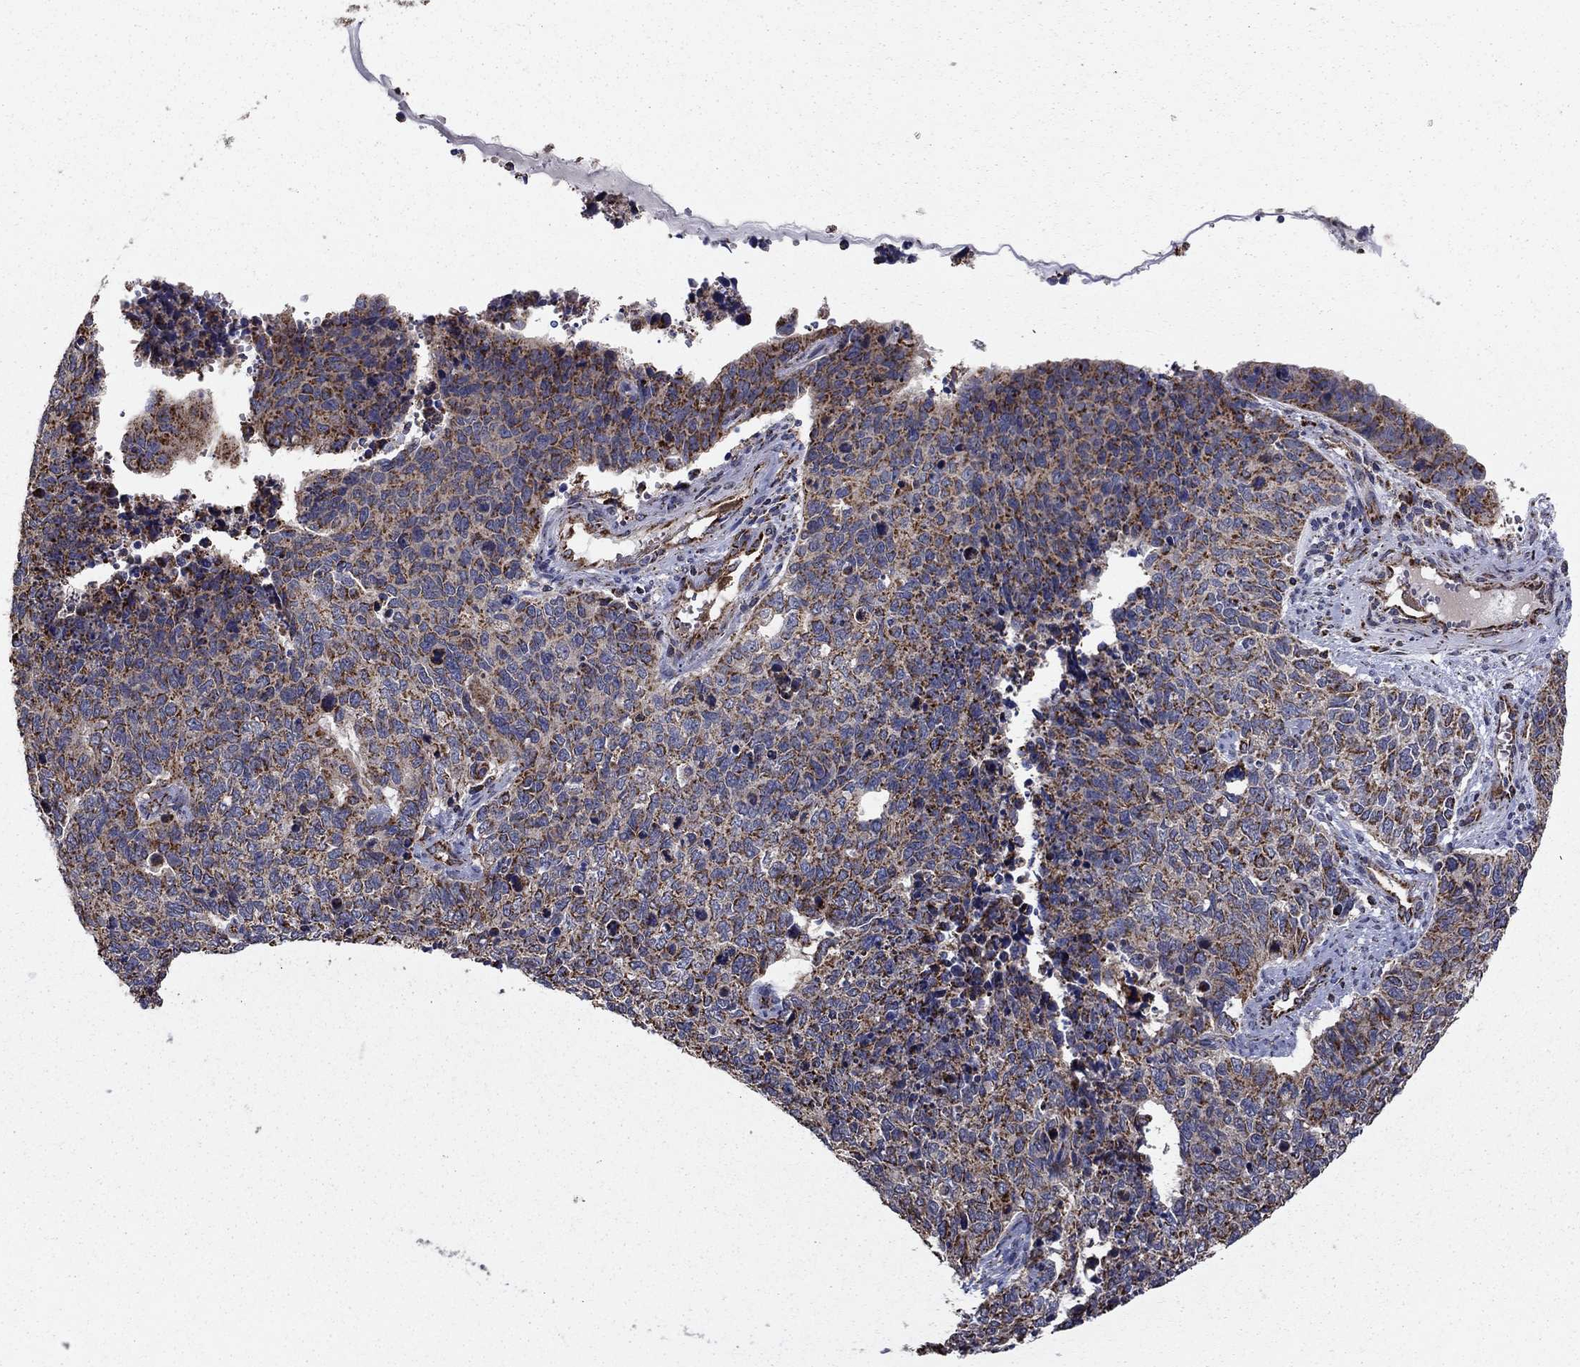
{"staining": {"intensity": "moderate", "quantity": "25%-75%", "location": "cytoplasmic/membranous"}, "tissue": "cervical cancer", "cell_type": "Tumor cells", "image_type": "cancer", "snomed": [{"axis": "morphology", "description": "Squamous cell carcinoma, NOS"}, {"axis": "topography", "description": "Cervix"}], "caption": "Immunohistochemical staining of human squamous cell carcinoma (cervical) demonstrates medium levels of moderate cytoplasmic/membranous protein staining in approximately 25%-75% of tumor cells.", "gene": "NDUFS8", "patient": {"sex": "female", "age": 63}}